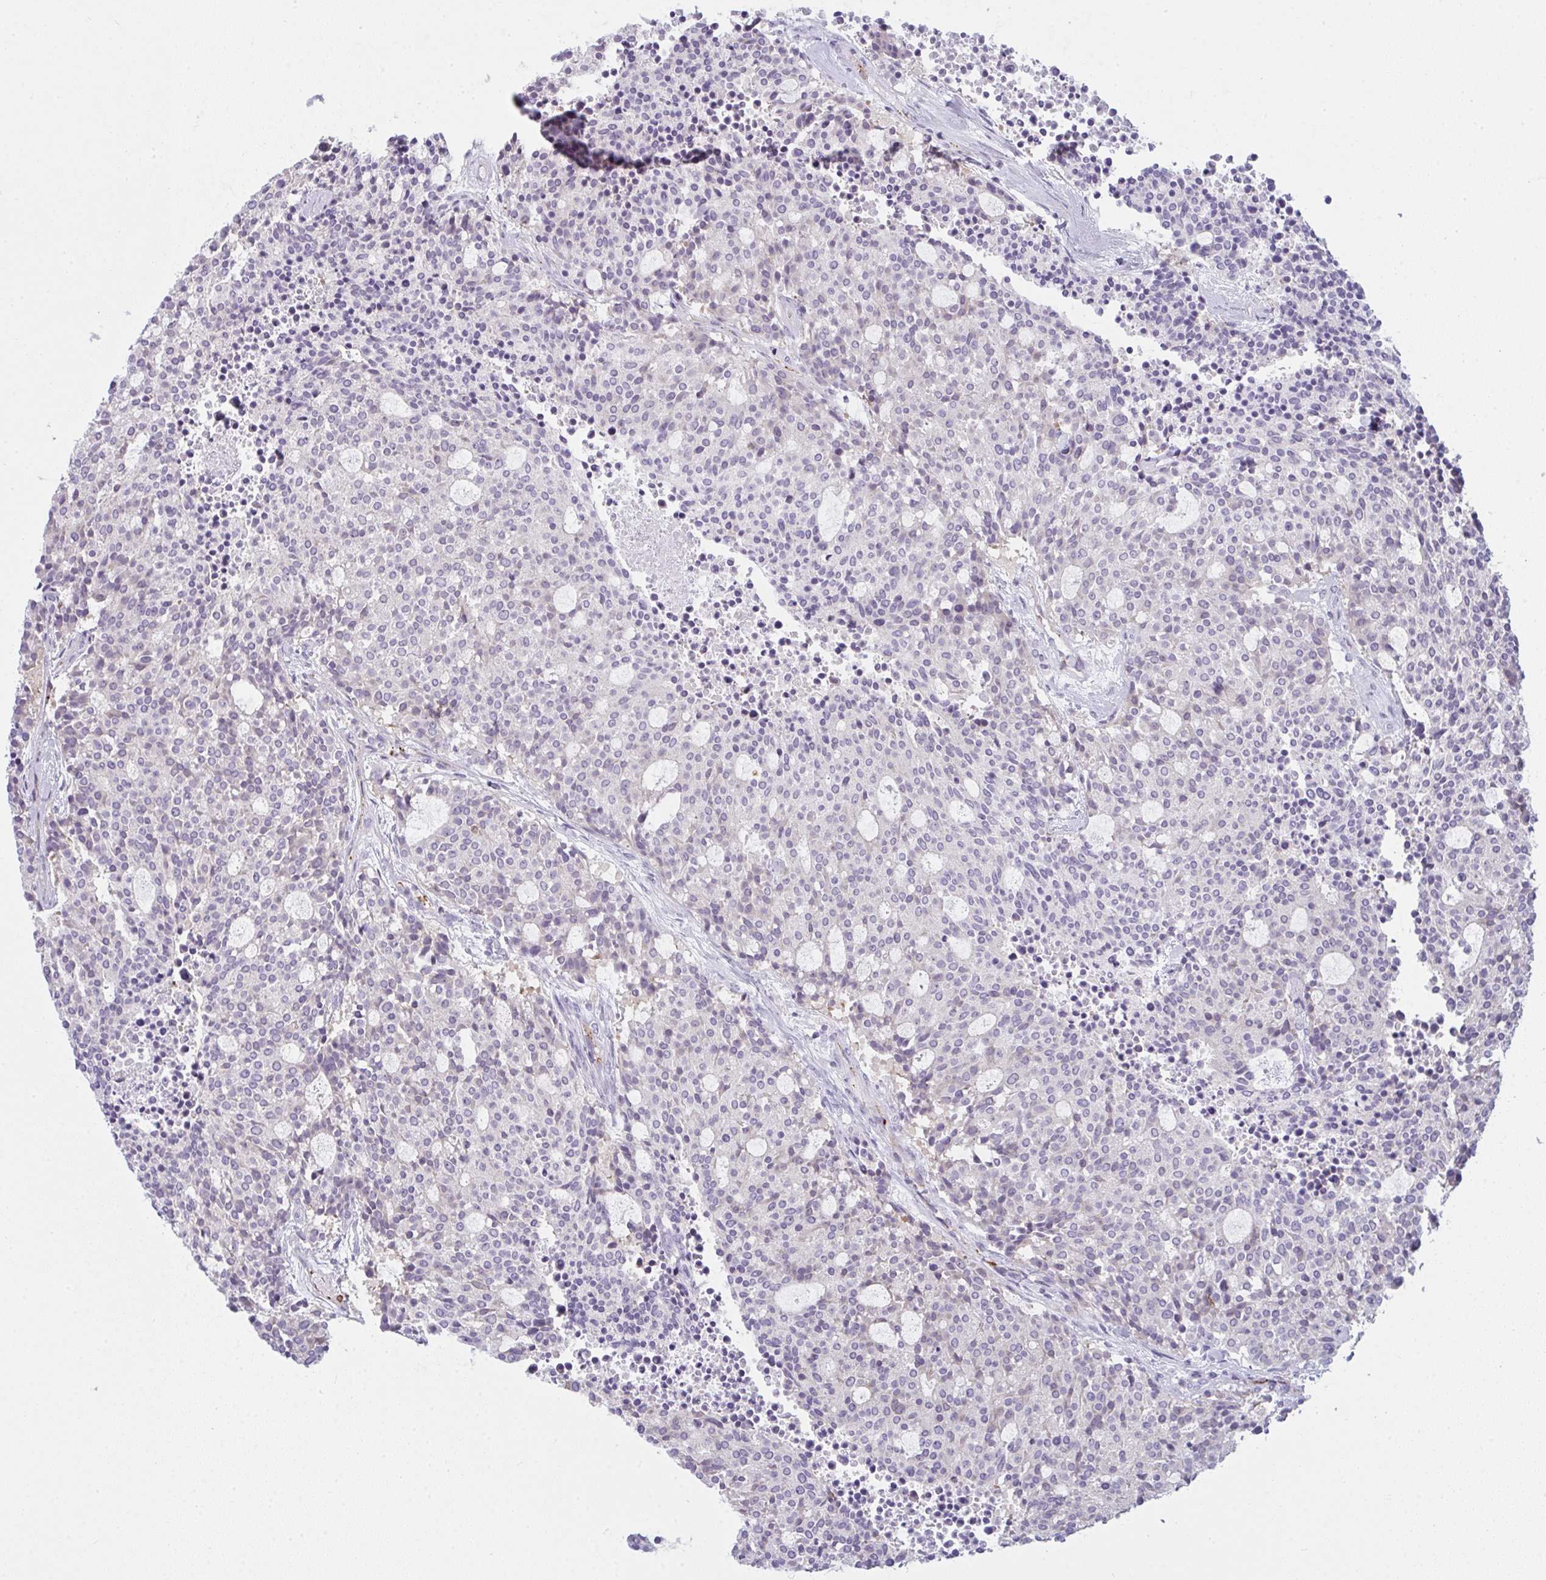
{"staining": {"intensity": "negative", "quantity": "none", "location": "none"}, "tissue": "carcinoid", "cell_type": "Tumor cells", "image_type": "cancer", "snomed": [{"axis": "morphology", "description": "Carcinoid, malignant, NOS"}, {"axis": "topography", "description": "Pancreas"}], "caption": "Immunohistochemistry (IHC) photomicrograph of neoplastic tissue: malignant carcinoid stained with DAB (3,3'-diaminobenzidine) demonstrates no significant protein staining in tumor cells. The staining was performed using DAB to visualize the protein expression in brown, while the nuclei were stained in blue with hematoxylin (Magnification: 20x).", "gene": "CD80", "patient": {"sex": "female", "age": 54}}